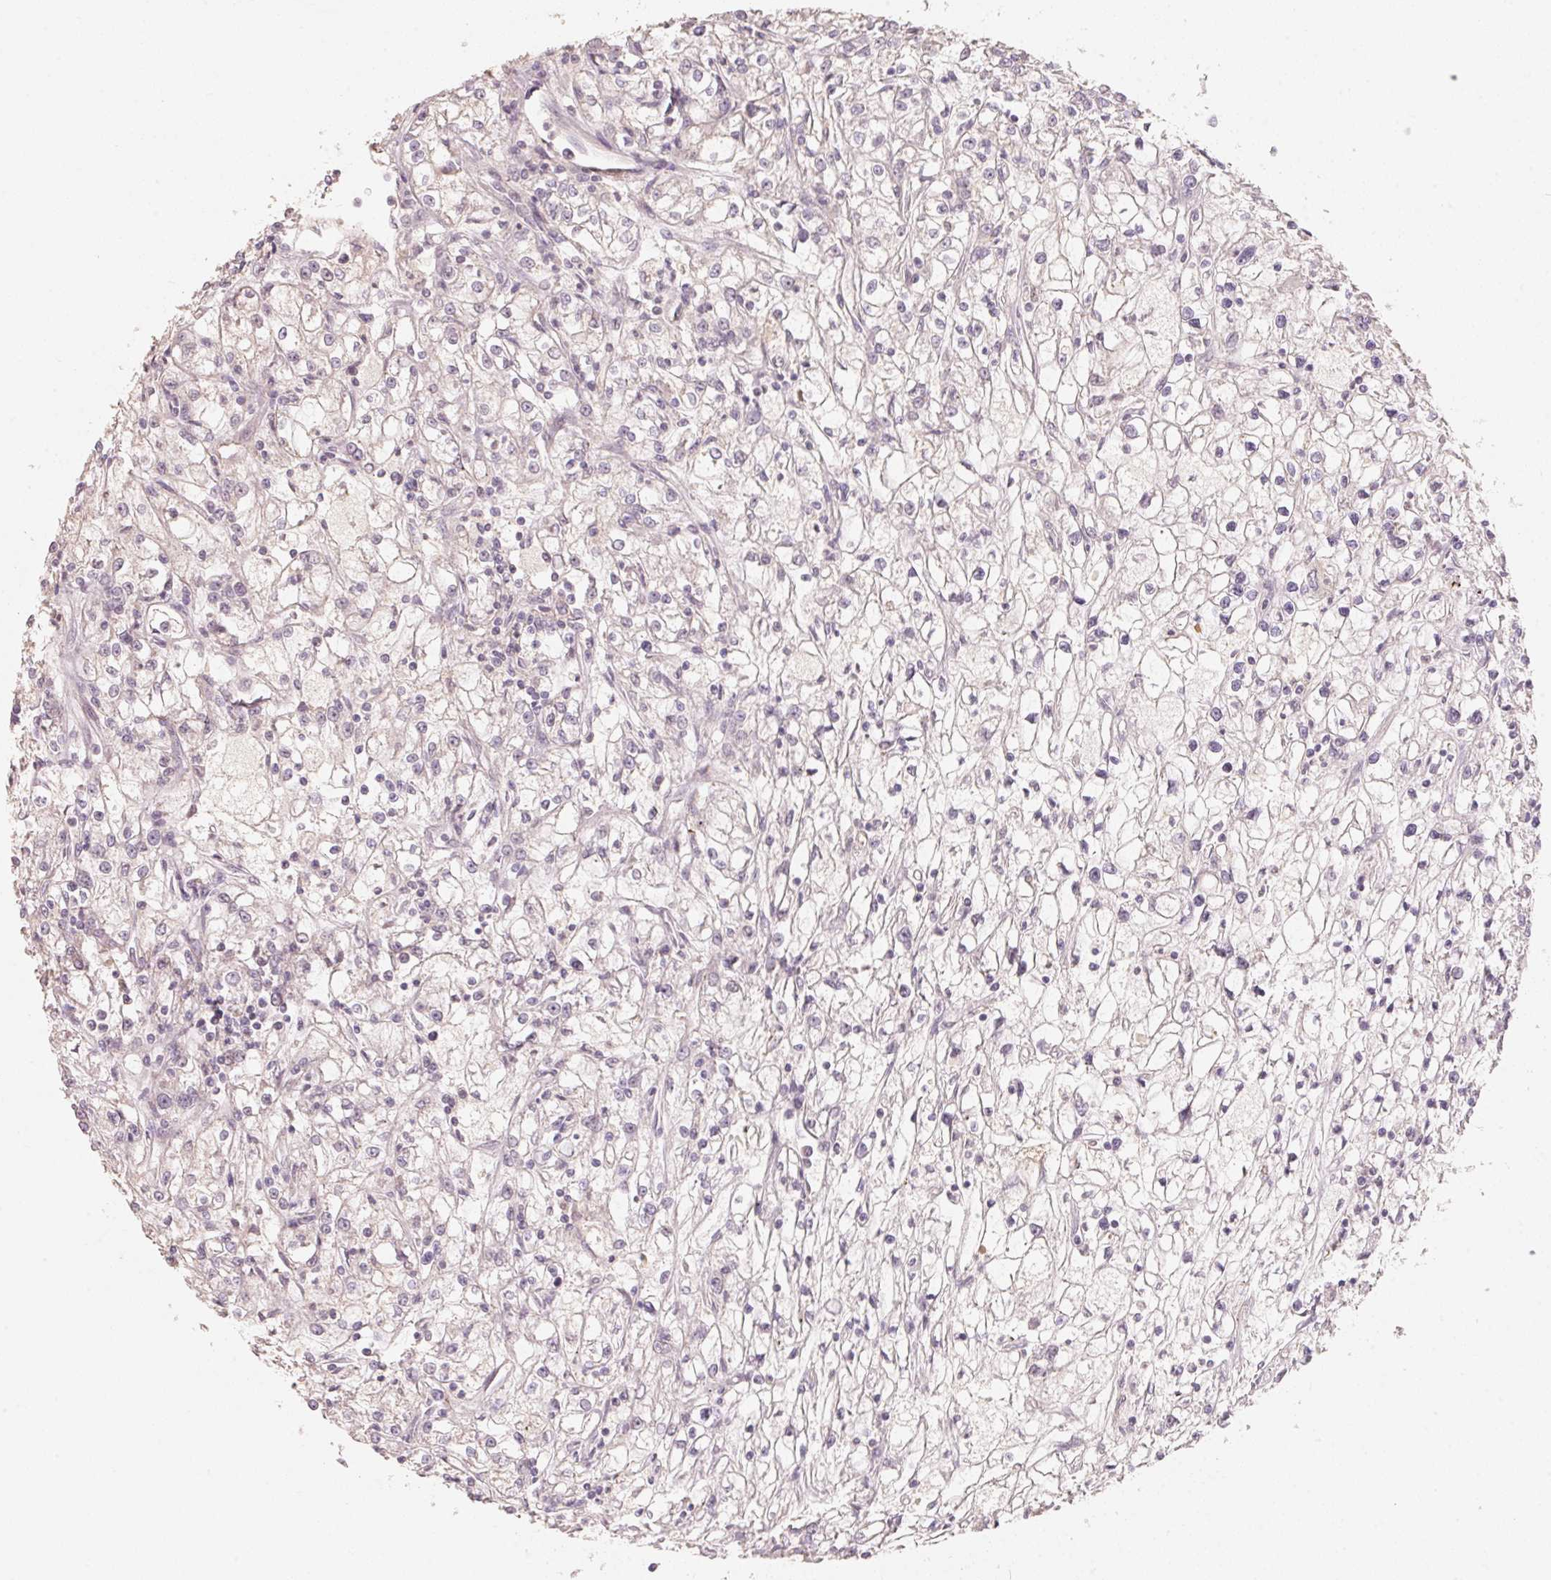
{"staining": {"intensity": "negative", "quantity": "none", "location": "none"}, "tissue": "renal cancer", "cell_type": "Tumor cells", "image_type": "cancer", "snomed": [{"axis": "morphology", "description": "Adenocarcinoma, NOS"}, {"axis": "topography", "description": "Kidney"}], "caption": "This image is of renal adenocarcinoma stained with immunohistochemistry to label a protein in brown with the nuclei are counter-stained blue. There is no positivity in tumor cells.", "gene": "TP53AIP1", "patient": {"sex": "female", "age": 59}}